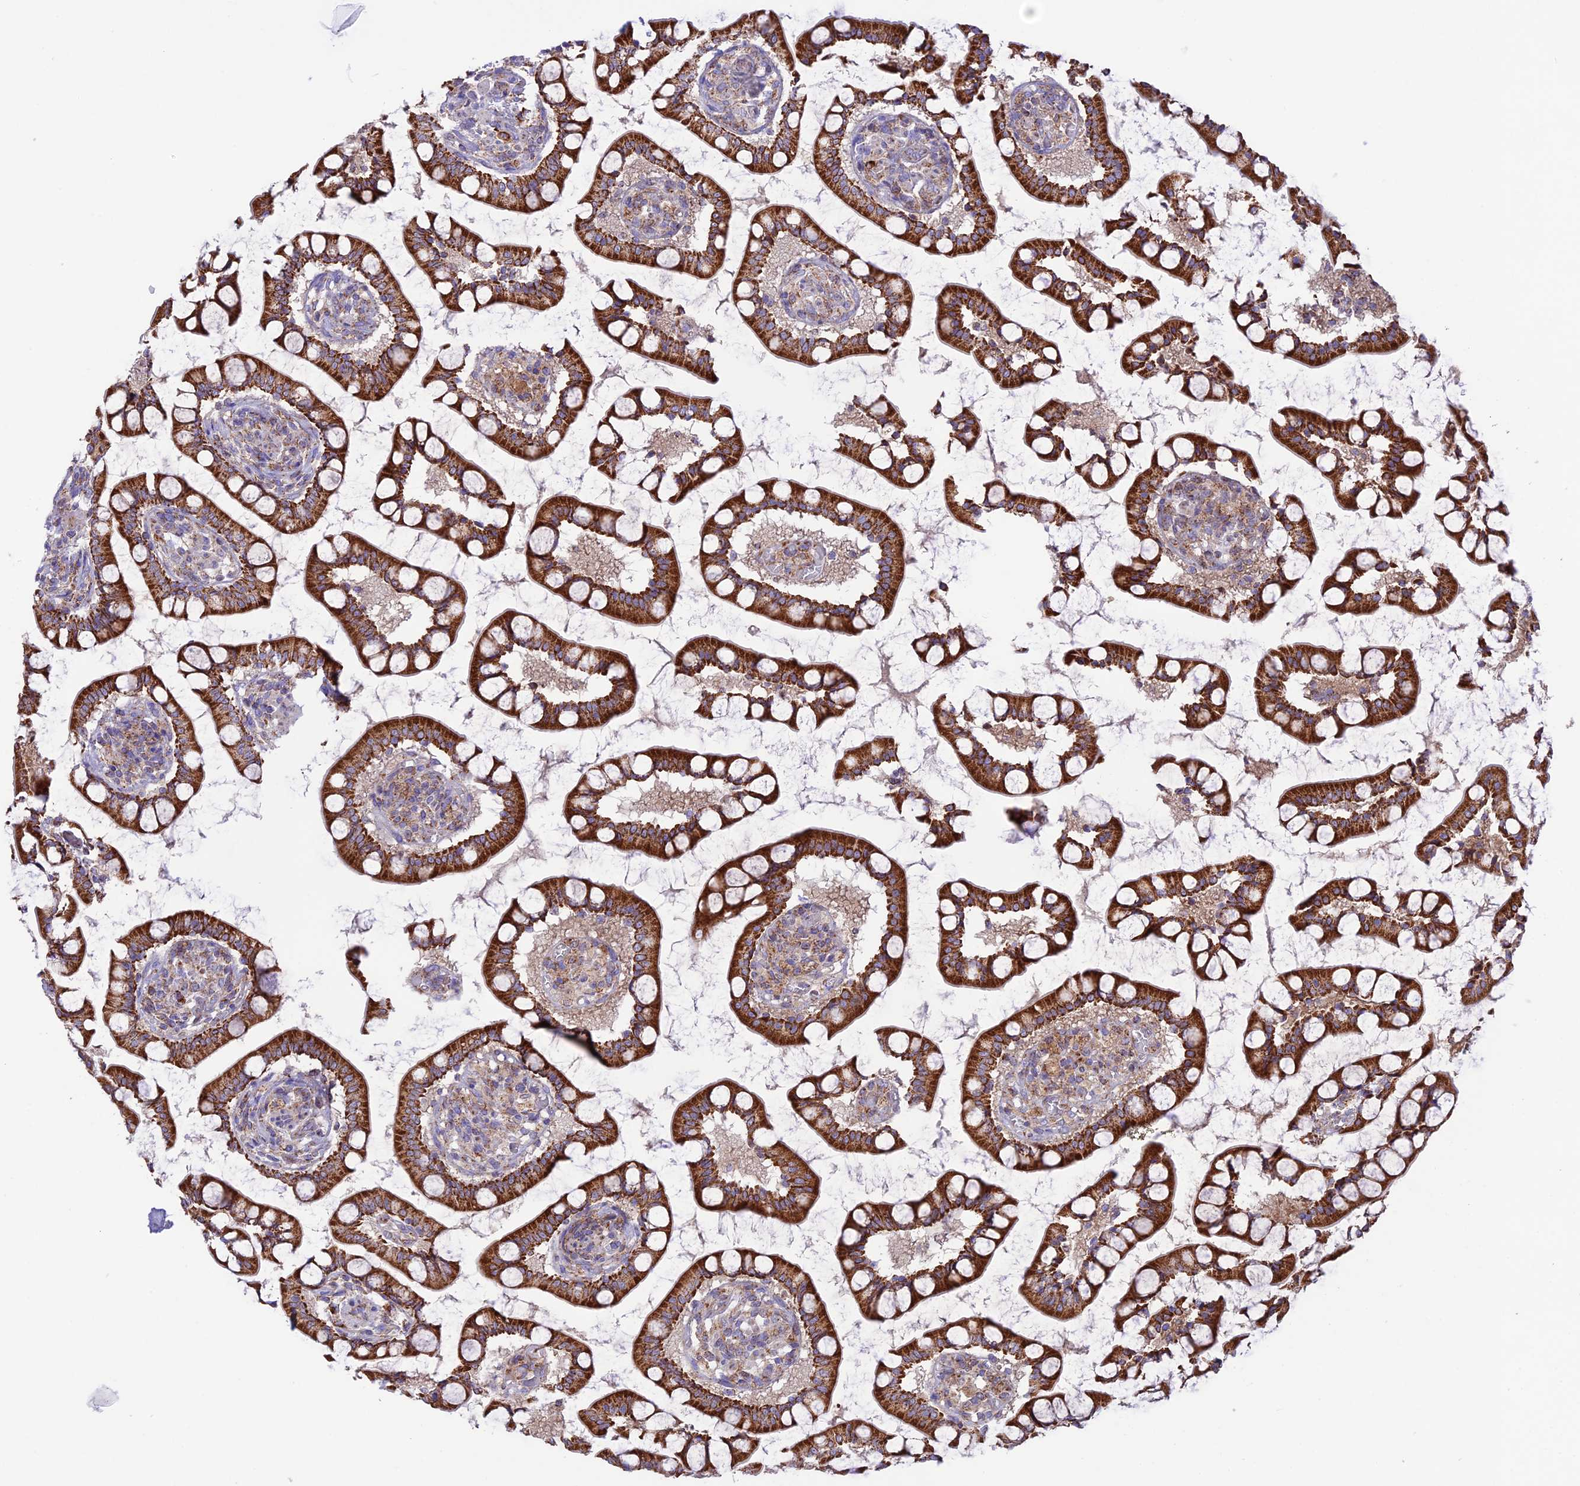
{"staining": {"intensity": "strong", "quantity": ">75%", "location": "cytoplasmic/membranous"}, "tissue": "small intestine", "cell_type": "Glandular cells", "image_type": "normal", "snomed": [{"axis": "morphology", "description": "Normal tissue, NOS"}, {"axis": "topography", "description": "Small intestine"}], "caption": "Immunohistochemistry (IHC) staining of normal small intestine, which shows high levels of strong cytoplasmic/membranous positivity in approximately >75% of glandular cells indicating strong cytoplasmic/membranous protein positivity. The staining was performed using DAB (3,3'-diaminobenzidine) (brown) for protein detection and nuclei were counterstained in hematoxylin (blue).", "gene": "UAP1L1", "patient": {"sex": "male", "age": 52}}